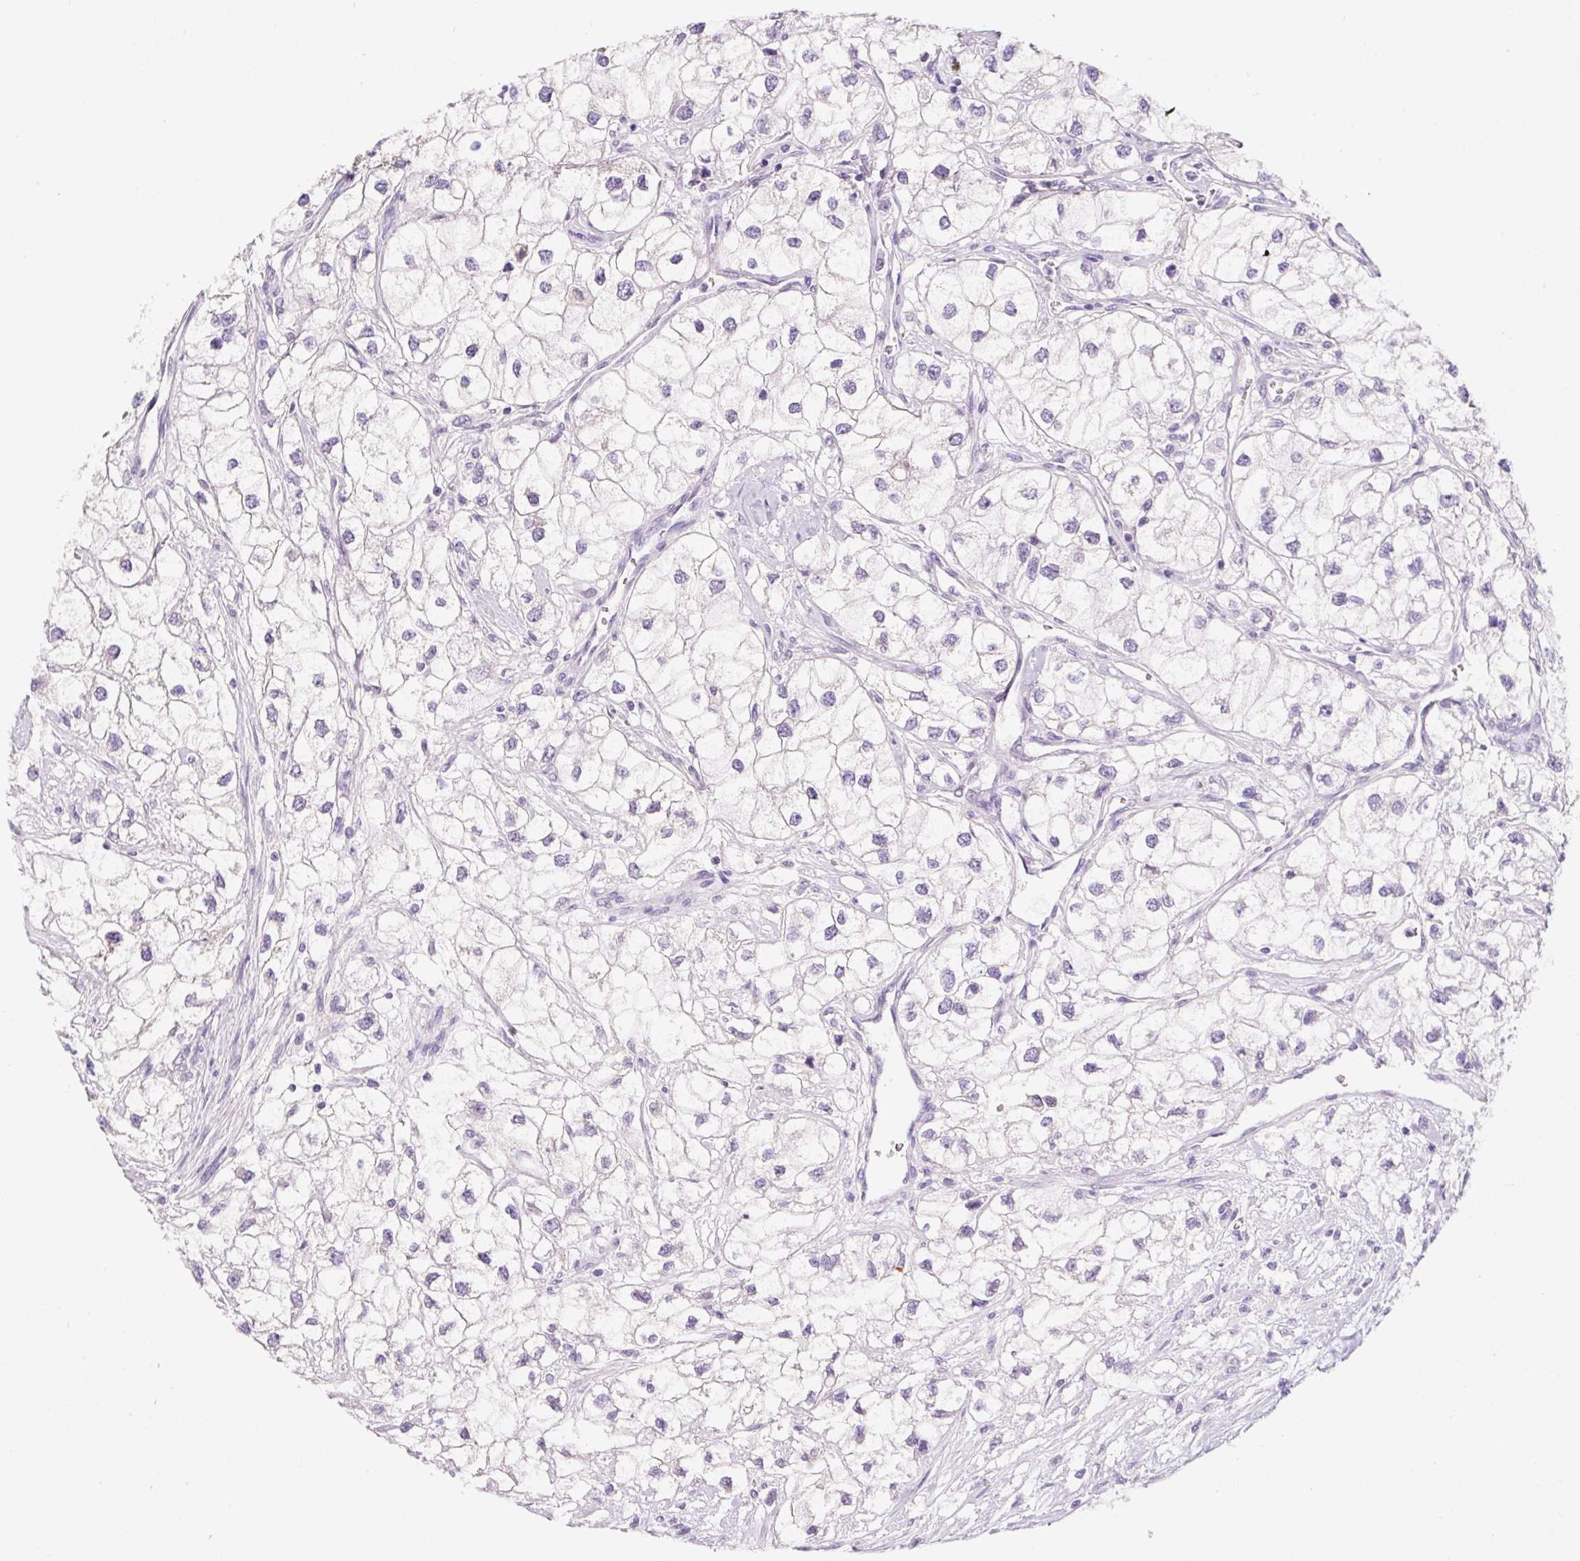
{"staining": {"intensity": "negative", "quantity": "none", "location": "none"}, "tissue": "renal cancer", "cell_type": "Tumor cells", "image_type": "cancer", "snomed": [{"axis": "morphology", "description": "Adenocarcinoma, NOS"}, {"axis": "topography", "description": "Kidney"}], "caption": "This is an immunohistochemistry (IHC) photomicrograph of human renal adenocarcinoma. There is no staining in tumor cells.", "gene": "SYP", "patient": {"sex": "male", "age": 59}}